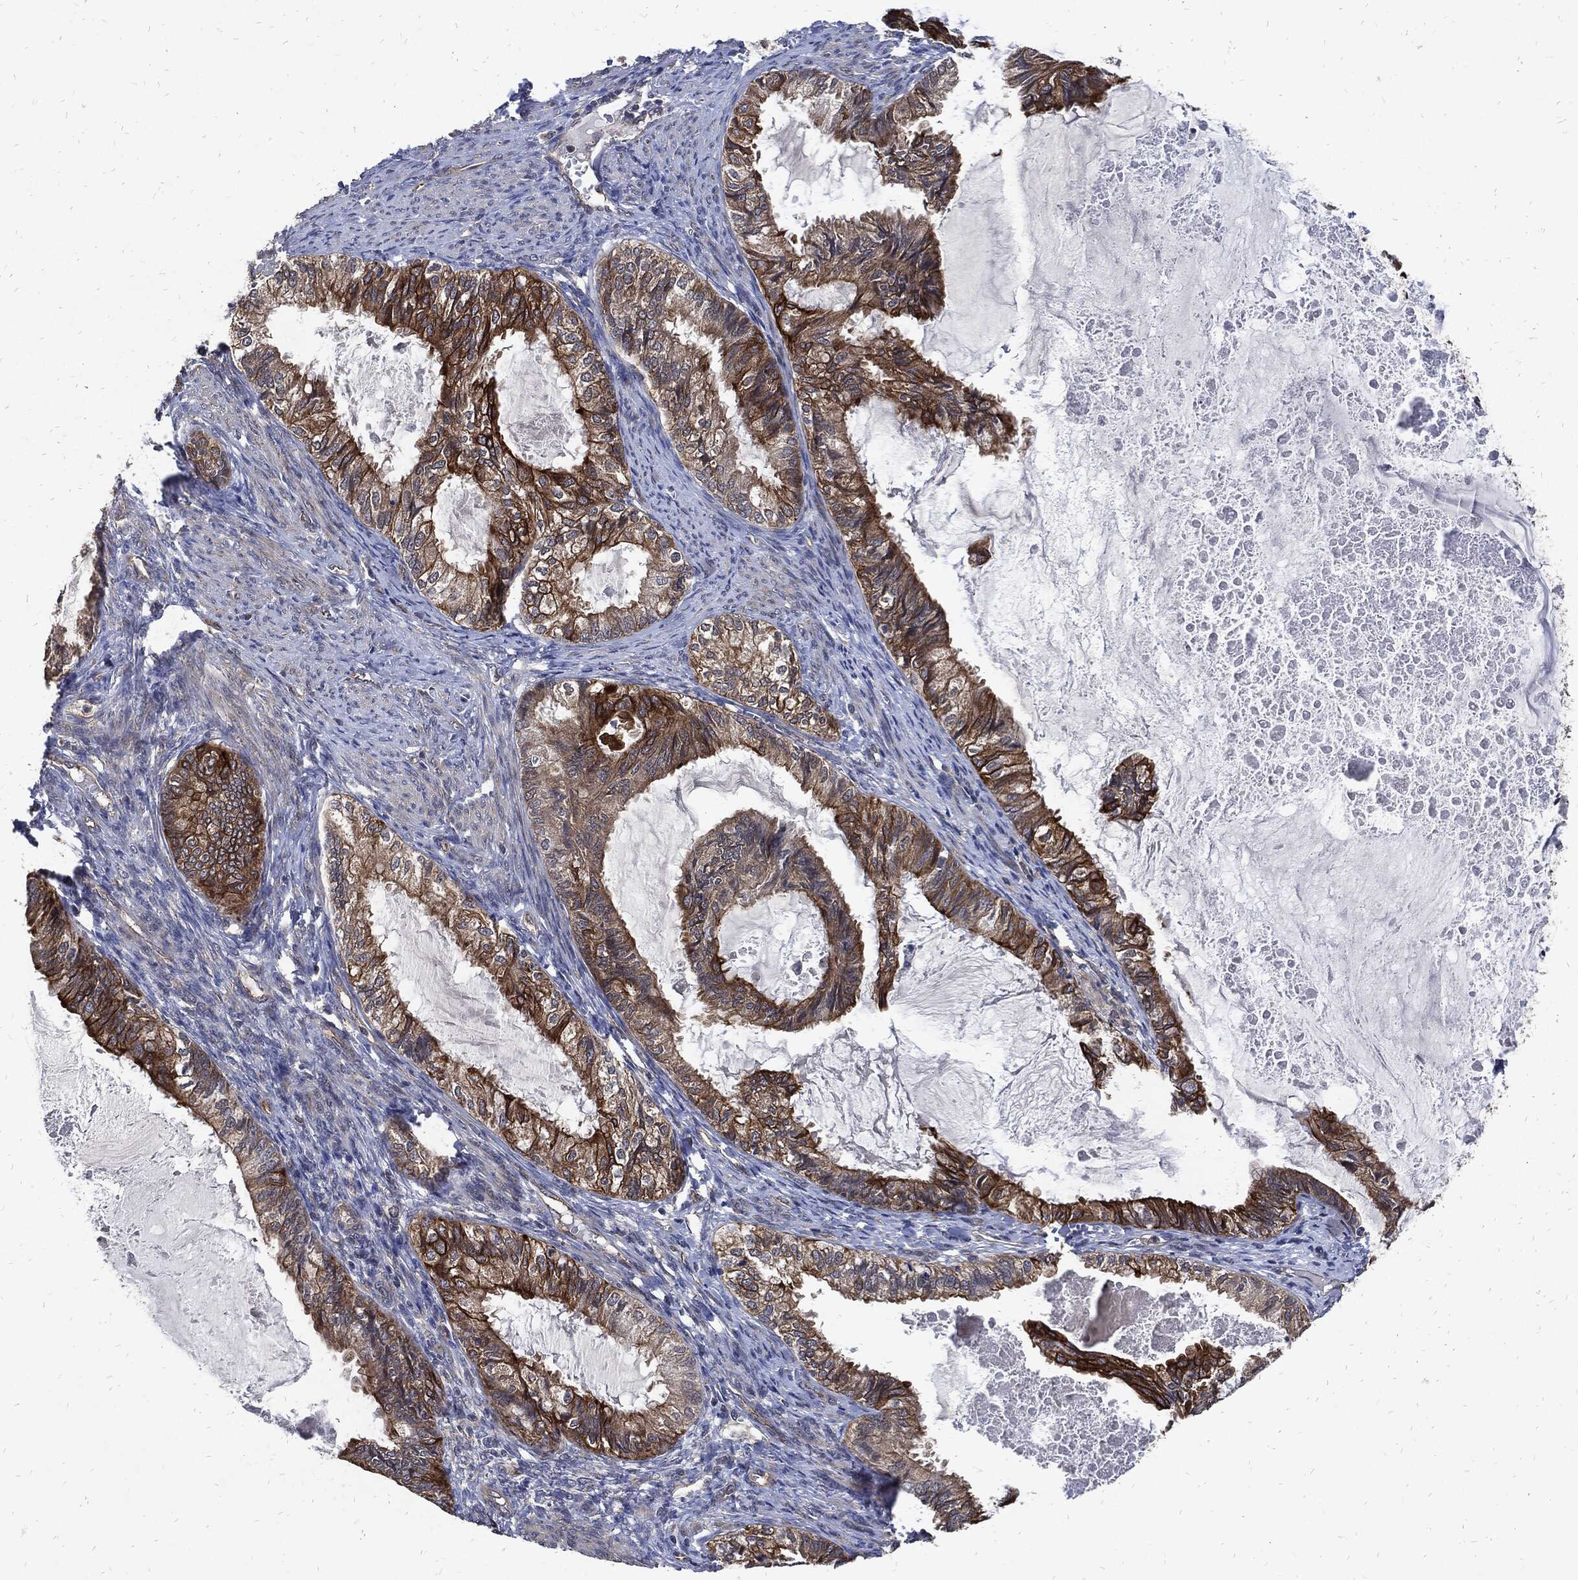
{"staining": {"intensity": "strong", "quantity": "25%-75%", "location": "cytoplasmic/membranous"}, "tissue": "endometrial cancer", "cell_type": "Tumor cells", "image_type": "cancer", "snomed": [{"axis": "morphology", "description": "Adenocarcinoma, NOS"}, {"axis": "topography", "description": "Endometrium"}], "caption": "Endometrial cancer (adenocarcinoma) stained with a protein marker shows strong staining in tumor cells.", "gene": "DCTN1", "patient": {"sex": "female", "age": 86}}